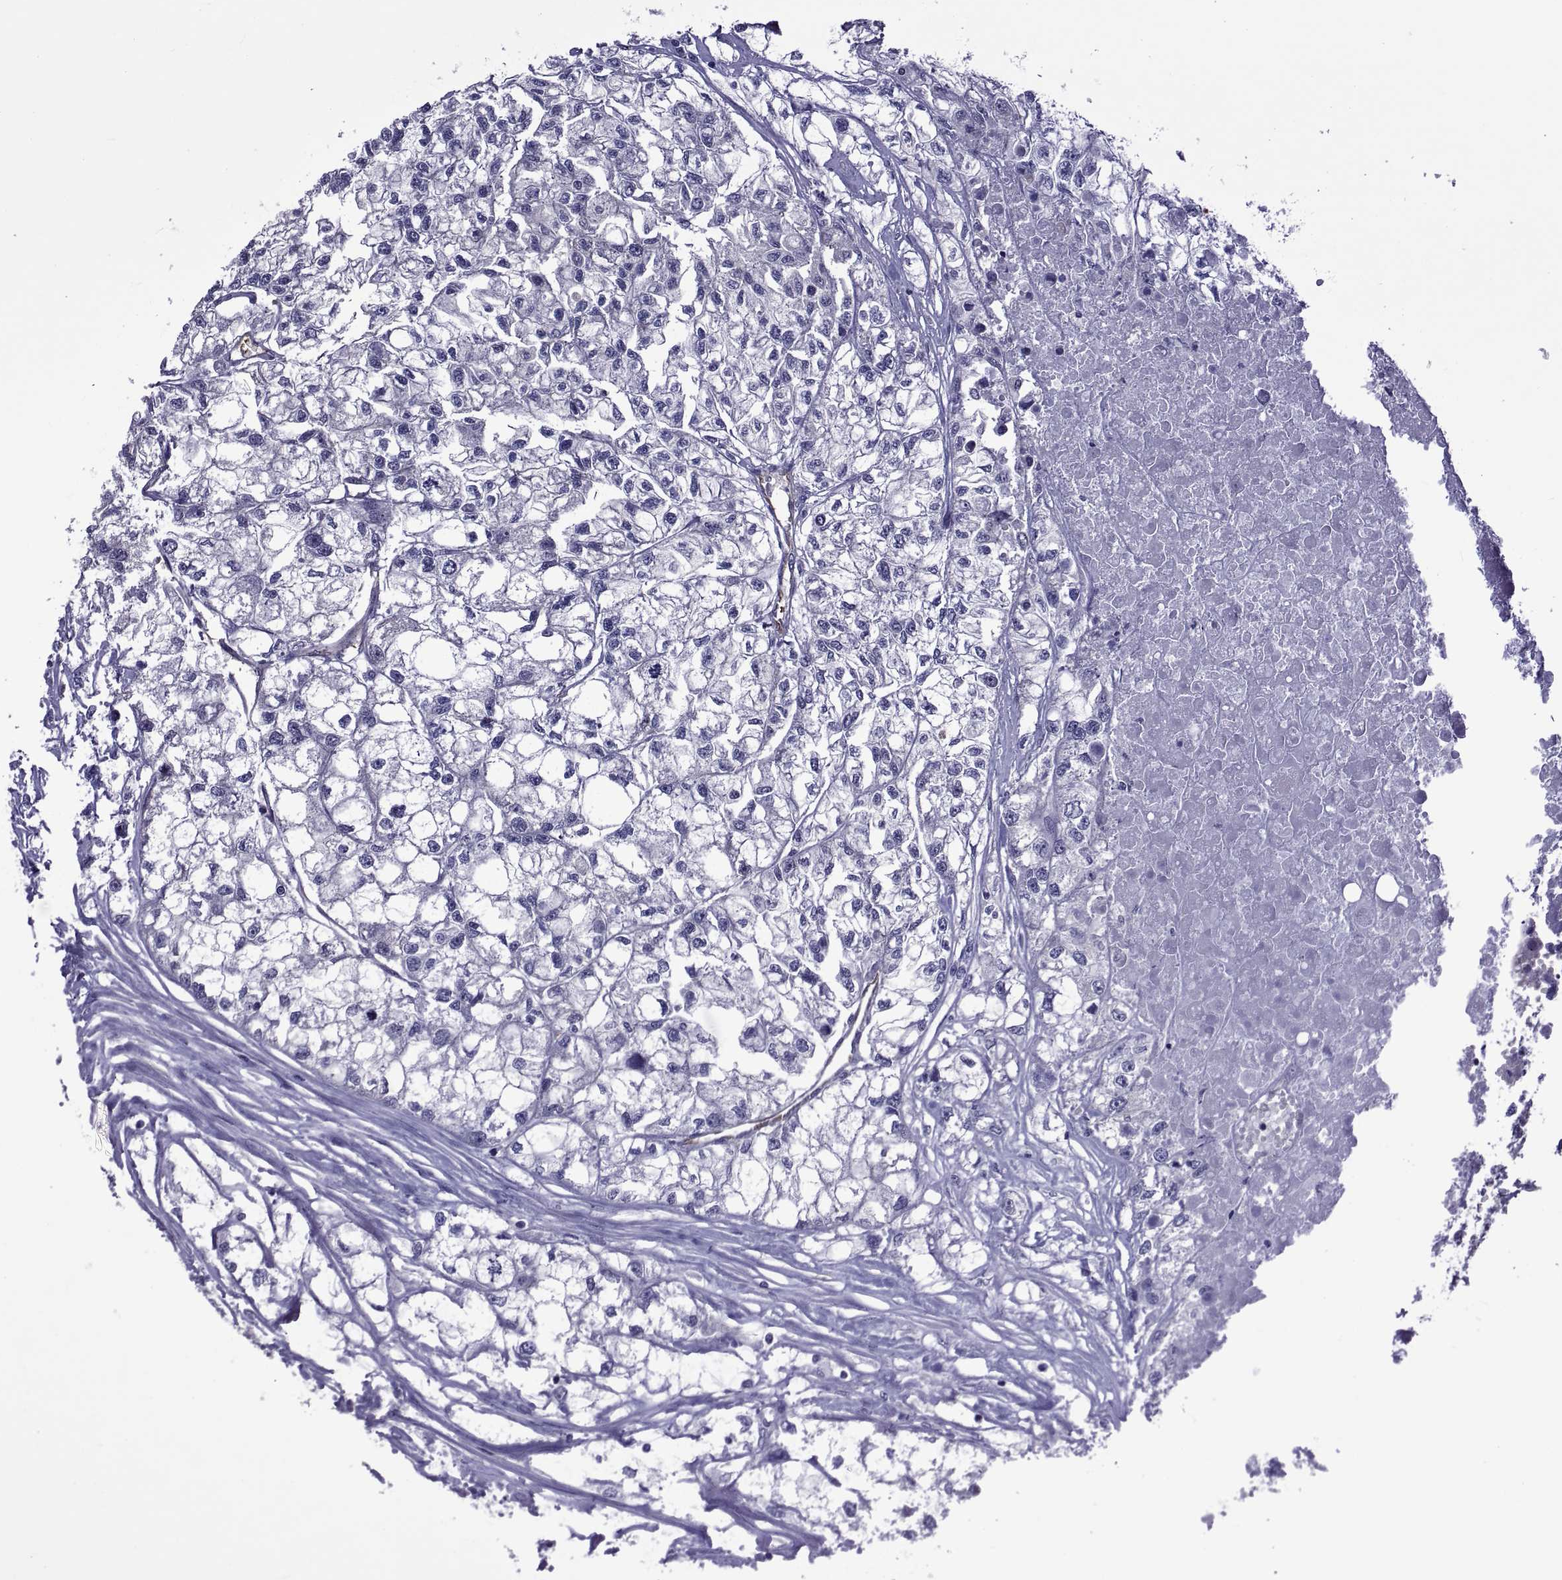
{"staining": {"intensity": "negative", "quantity": "none", "location": "none"}, "tissue": "renal cancer", "cell_type": "Tumor cells", "image_type": "cancer", "snomed": [{"axis": "morphology", "description": "Adenocarcinoma, NOS"}, {"axis": "topography", "description": "Kidney"}], "caption": "Adenocarcinoma (renal) stained for a protein using IHC exhibits no expression tumor cells.", "gene": "LCN9", "patient": {"sex": "male", "age": 56}}